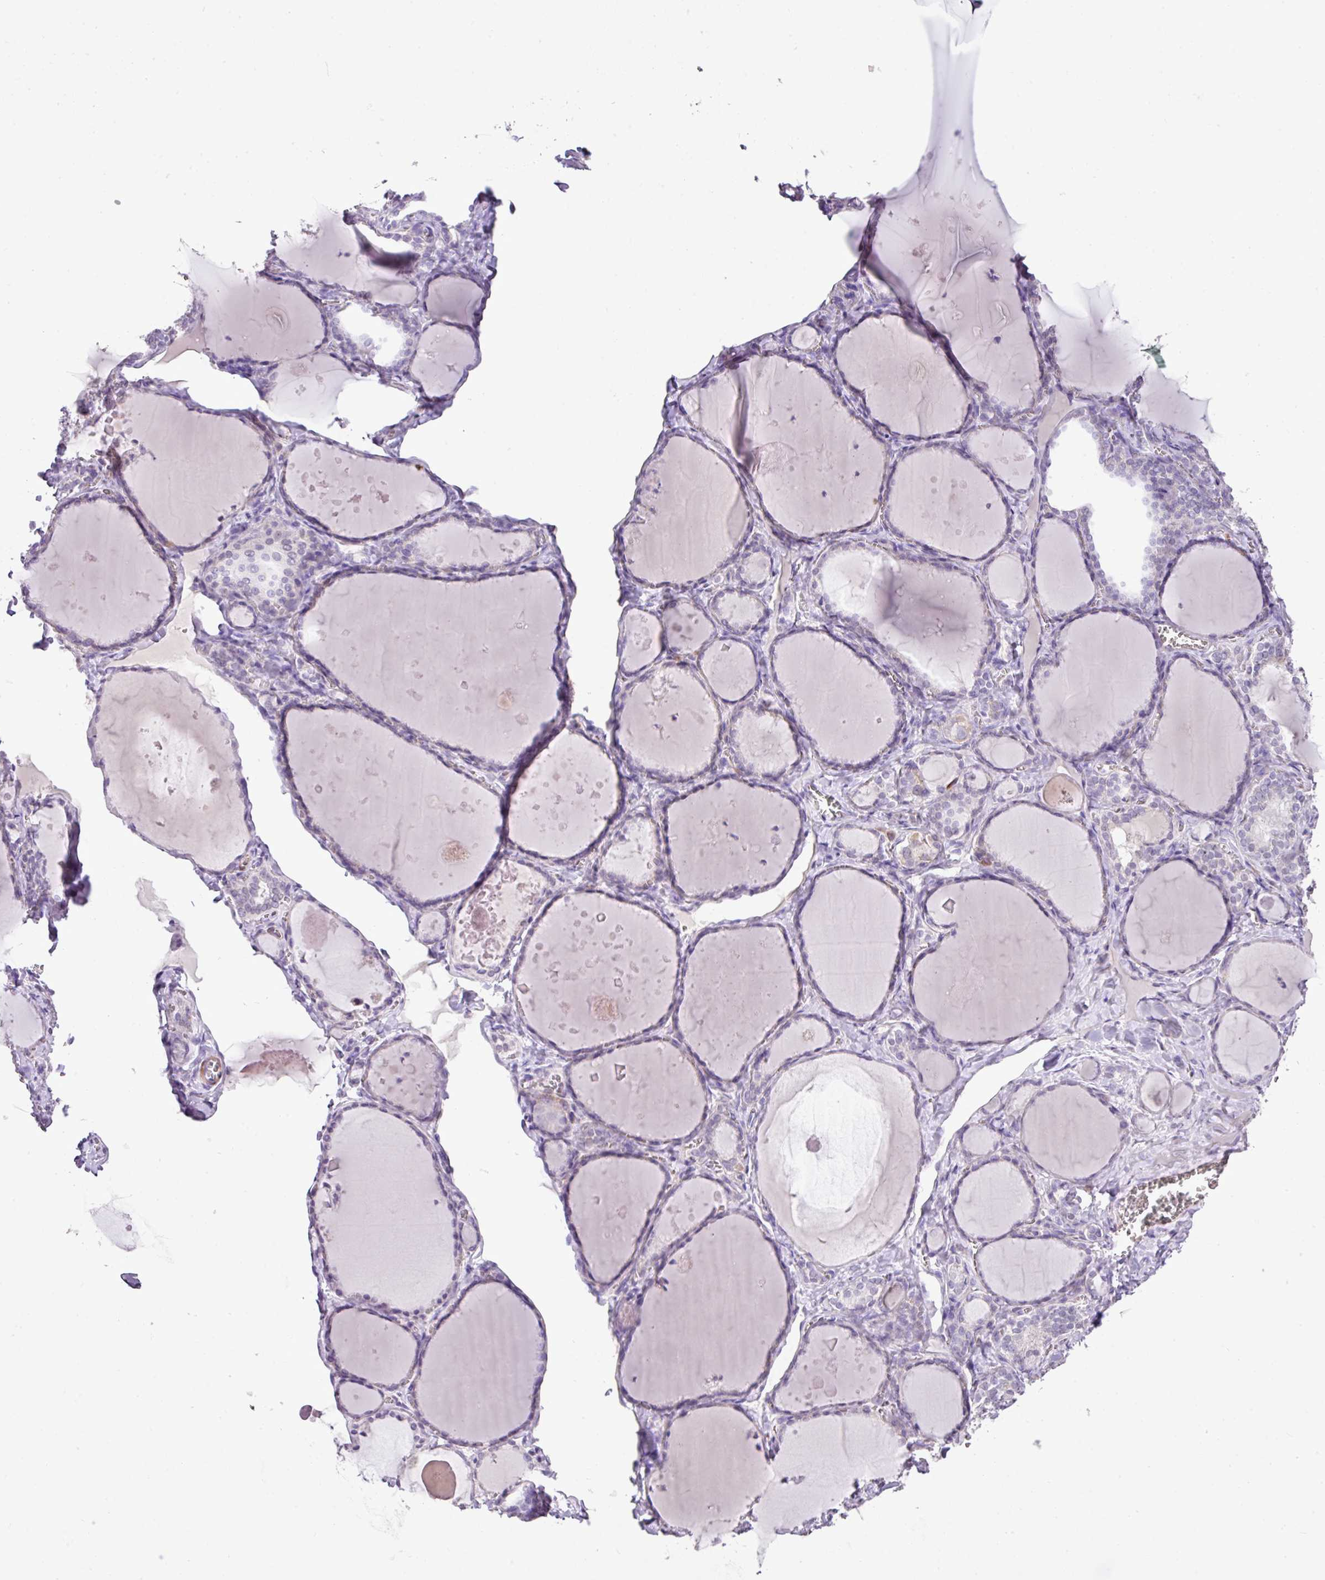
{"staining": {"intensity": "negative", "quantity": "none", "location": "none"}, "tissue": "thyroid gland", "cell_type": "Glandular cells", "image_type": "normal", "snomed": [{"axis": "morphology", "description": "Normal tissue, NOS"}, {"axis": "topography", "description": "Thyroid gland"}], "caption": "This is a image of immunohistochemistry (IHC) staining of unremarkable thyroid gland, which shows no staining in glandular cells. (Stains: DAB immunohistochemistry (IHC) with hematoxylin counter stain, Microscopy: brightfield microscopy at high magnification).", "gene": "DIP2A", "patient": {"sex": "female", "age": 42}}